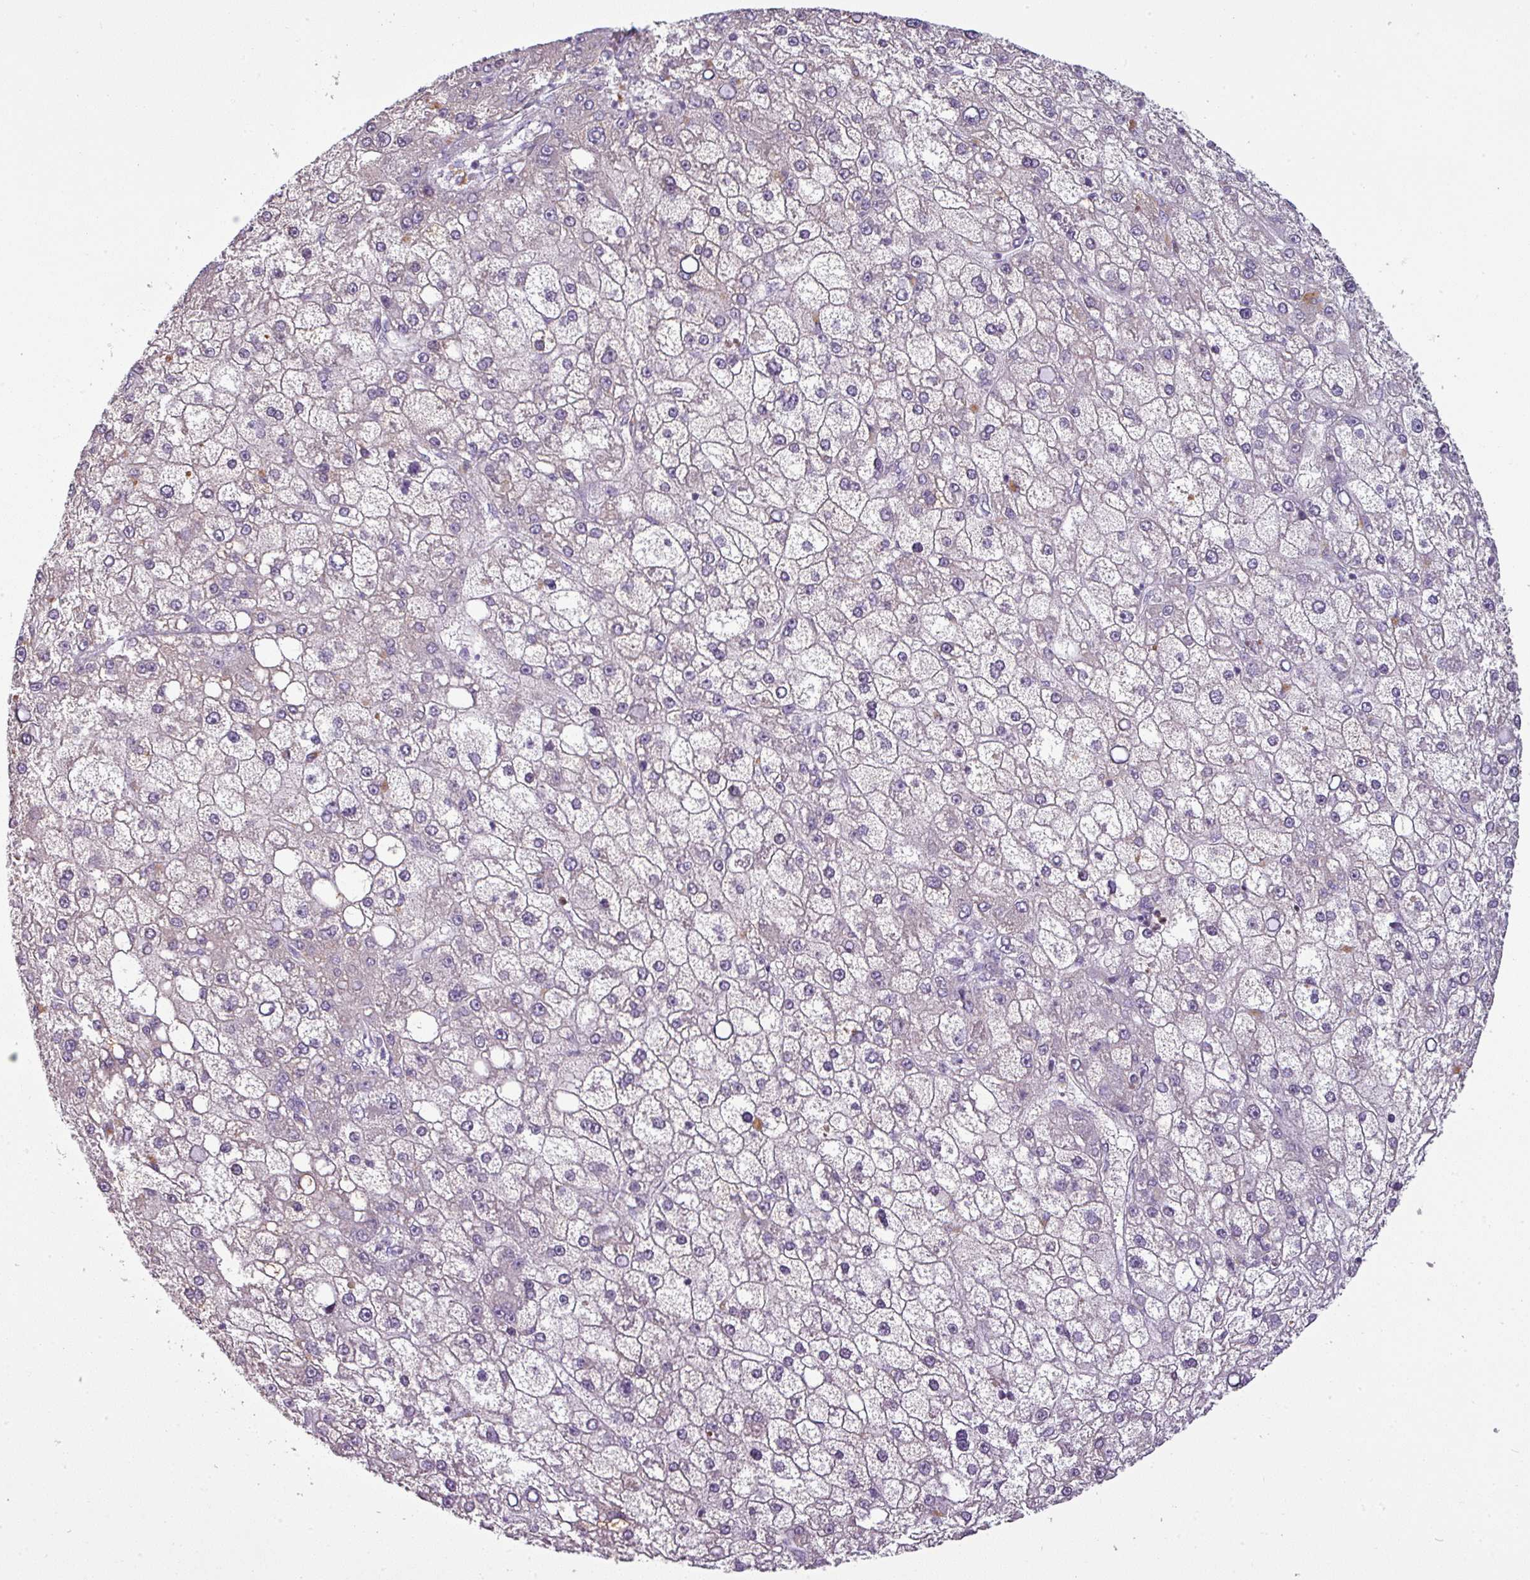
{"staining": {"intensity": "negative", "quantity": "none", "location": "none"}, "tissue": "liver cancer", "cell_type": "Tumor cells", "image_type": "cancer", "snomed": [{"axis": "morphology", "description": "Carcinoma, Hepatocellular, NOS"}, {"axis": "topography", "description": "Liver"}], "caption": "A micrograph of human liver hepatocellular carcinoma is negative for staining in tumor cells. (IHC, brightfield microscopy, high magnification).", "gene": "PNMA6A", "patient": {"sex": "male", "age": 67}}